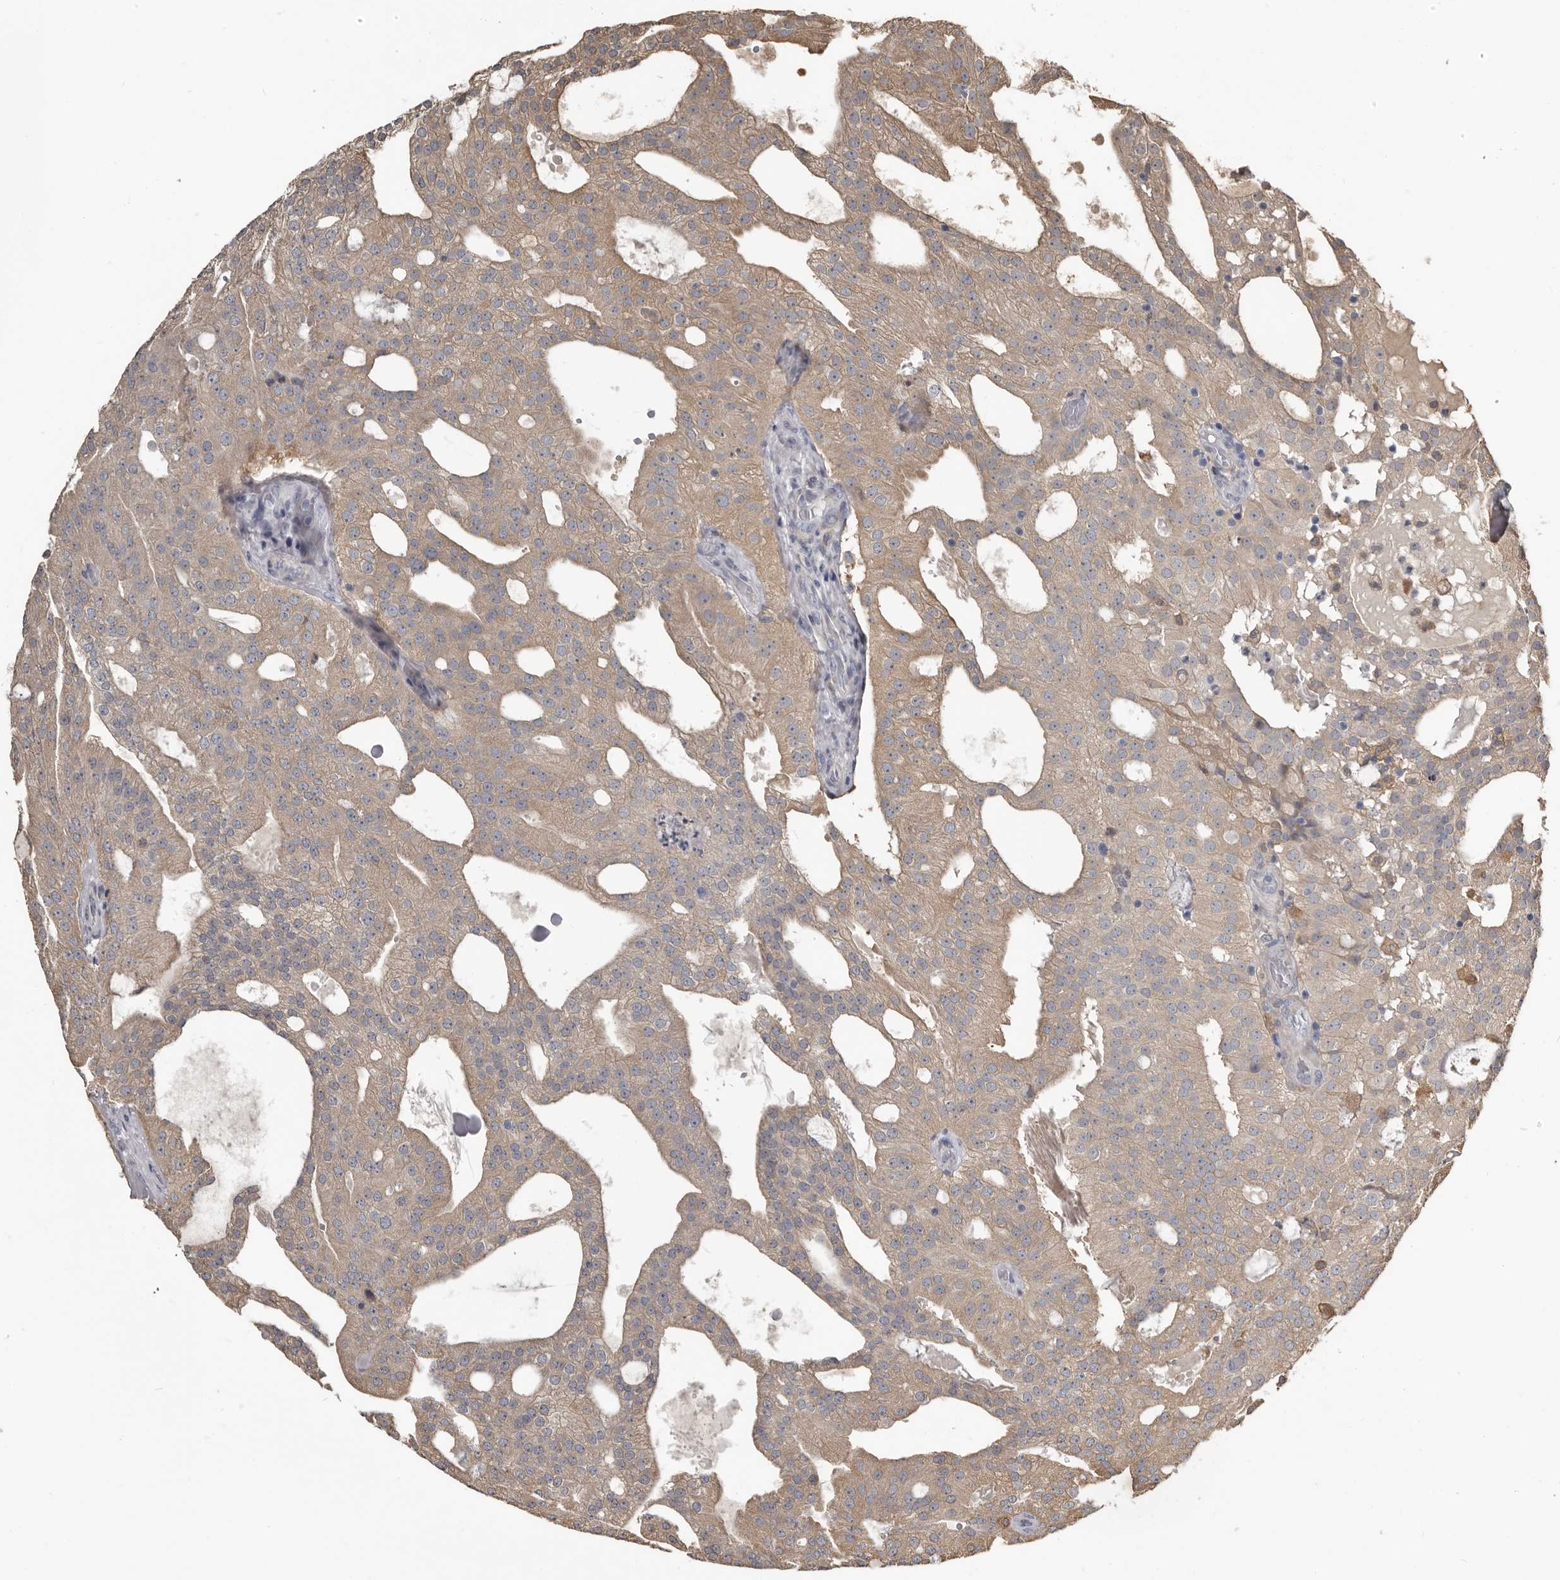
{"staining": {"intensity": "weak", "quantity": ">75%", "location": "cytoplasmic/membranous"}, "tissue": "prostate cancer", "cell_type": "Tumor cells", "image_type": "cancer", "snomed": [{"axis": "morphology", "description": "Adenocarcinoma, Medium grade"}, {"axis": "topography", "description": "Prostate"}], "caption": "This is an image of IHC staining of prostate medium-grade adenocarcinoma, which shows weak expression in the cytoplasmic/membranous of tumor cells.", "gene": "KCNJ8", "patient": {"sex": "male", "age": 88}}